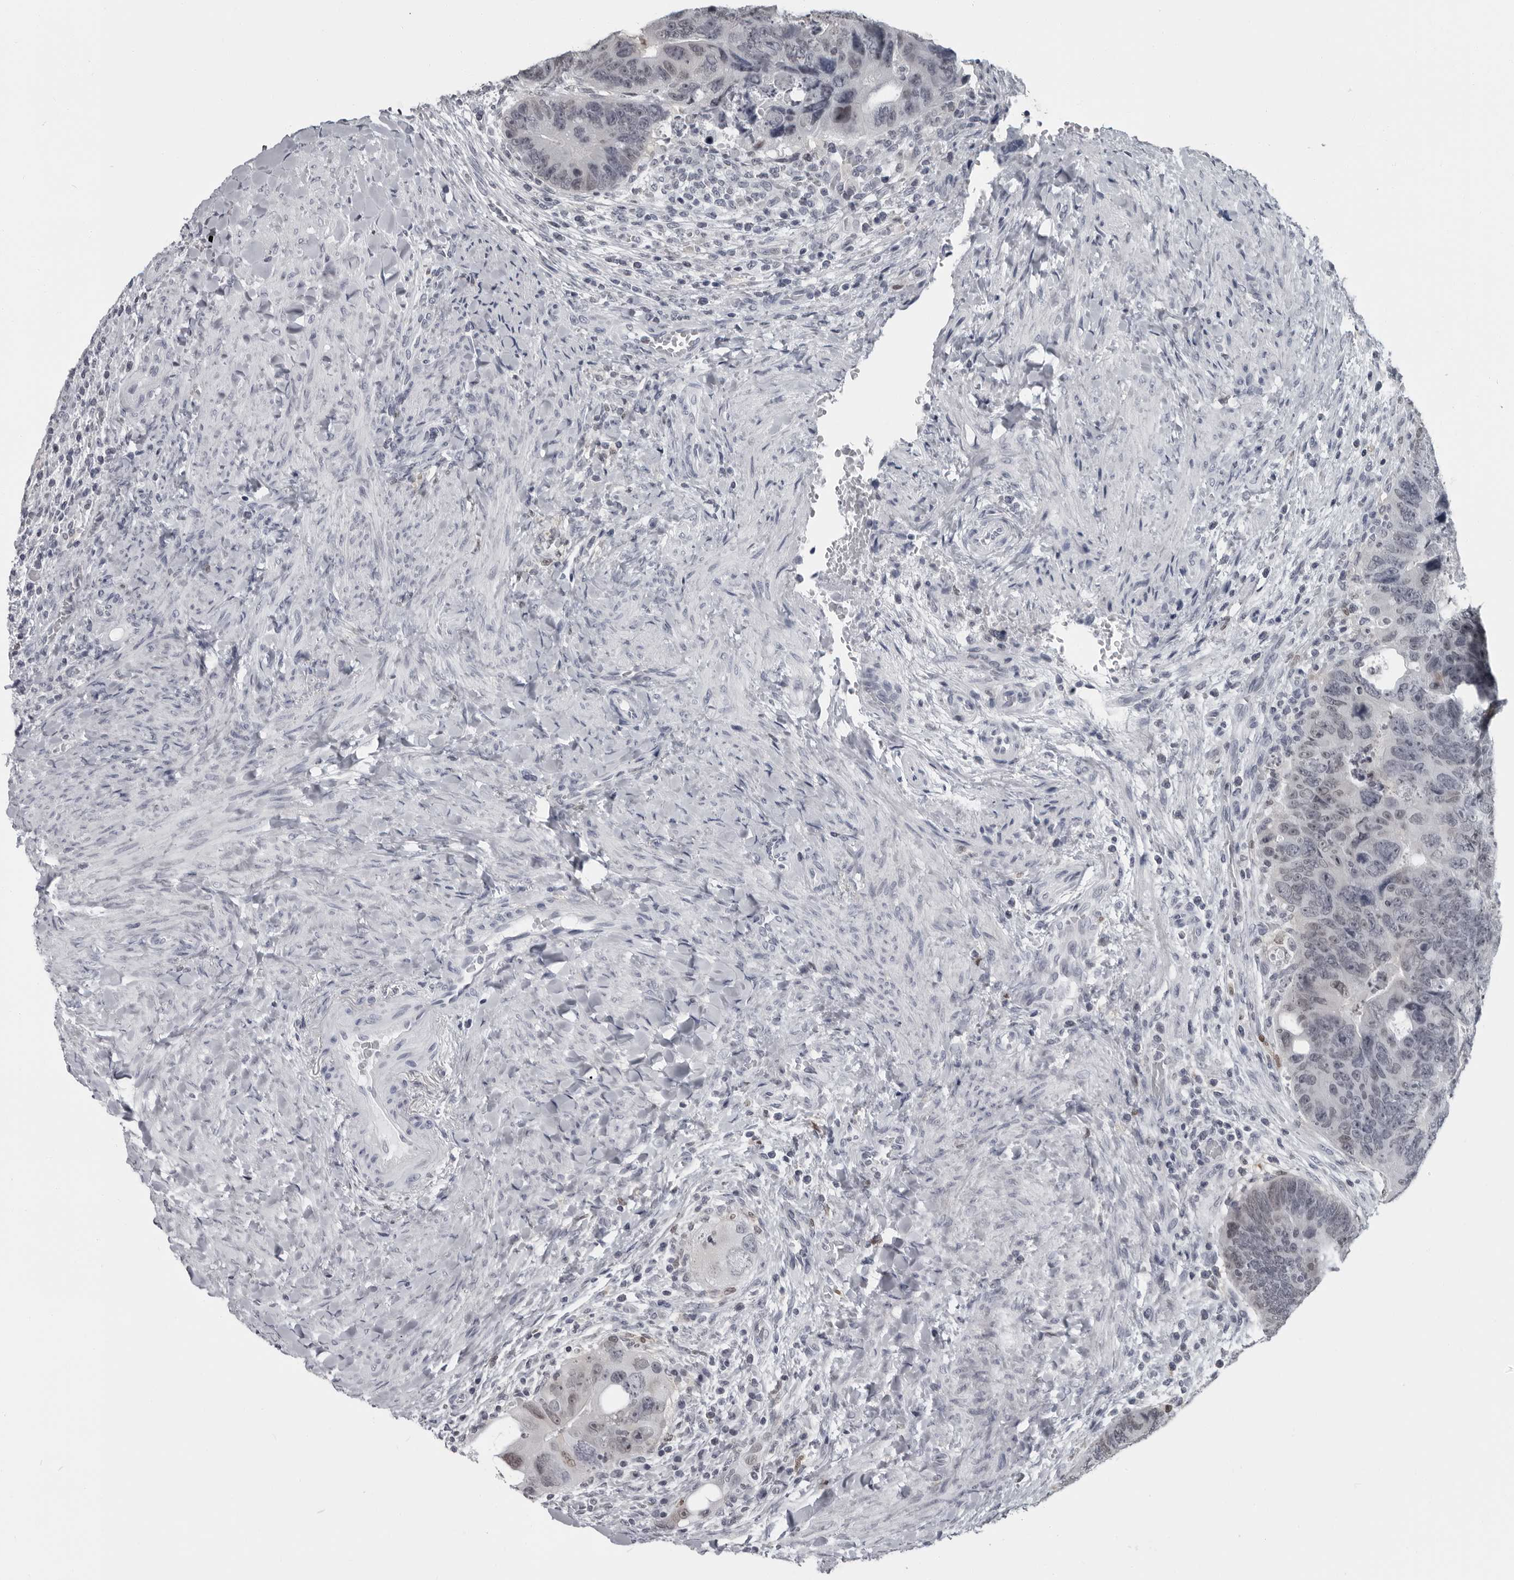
{"staining": {"intensity": "negative", "quantity": "none", "location": "none"}, "tissue": "colorectal cancer", "cell_type": "Tumor cells", "image_type": "cancer", "snomed": [{"axis": "morphology", "description": "Adenocarcinoma, NOS"}, {"axis": "topography", "description": "Rectum"}], "caption": "IHC of human colorectal adenocarcinoma demonstrates no expression in tumor cells.", "gene": "LZIC", "patient": {"sex": "male", "age": 59}}